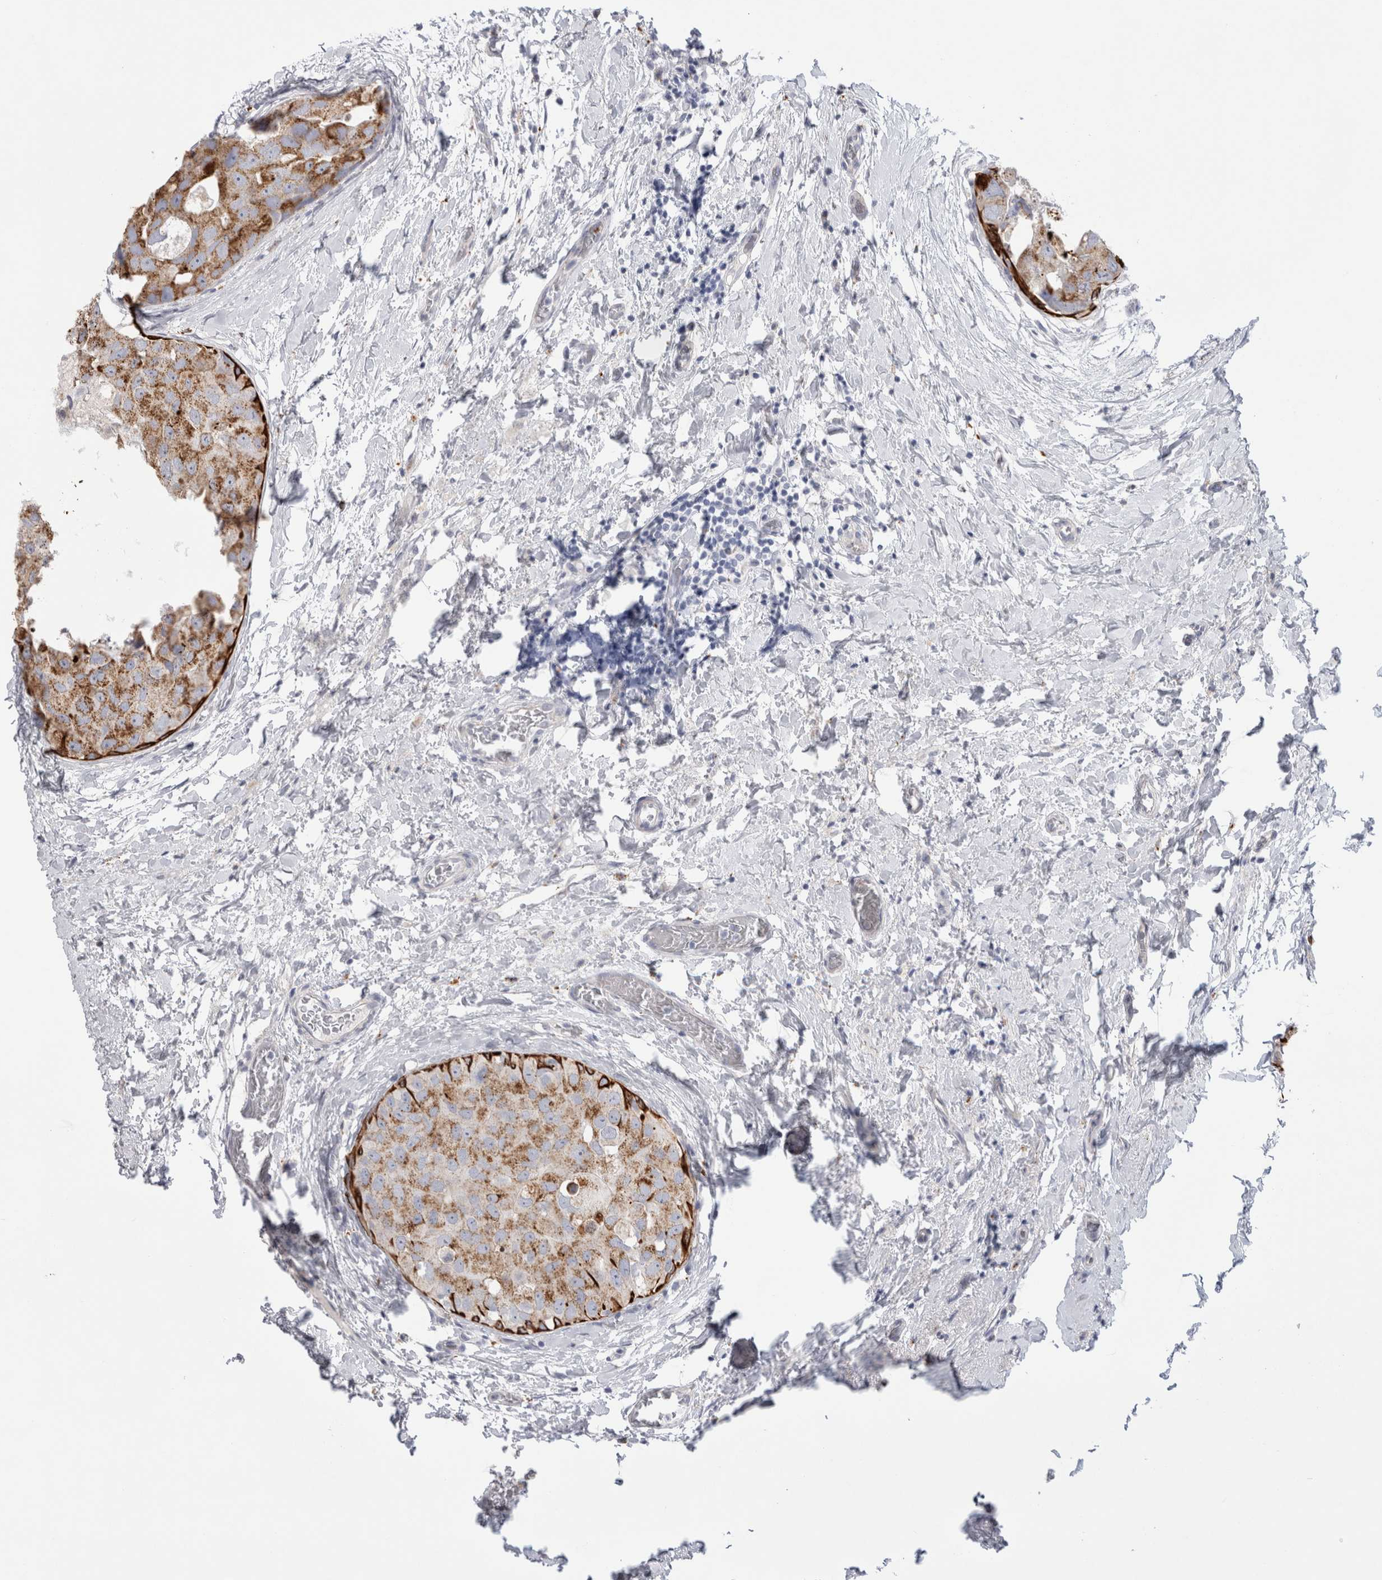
{"staining": {"intensity": "moderate", "quantity": "25%-75%", "location": "cytoplasmic/membranous"}, "tissue": "breast cancer", "cell_type": "Tumor cells", "image_type": "cancer", "snomed": [{"axis": "morphology", "description": "Duct carcinoma"}, {"axis": "topography", "description": "Breast"}], "caption": "Human breast cancer stained with a brown dye displays moderate cytoplasmic/membranous positive positivity in approximately 25%-75% of tumor cells.", "gene": "GAA", "patient": {"sex": "female", "age": 62}}